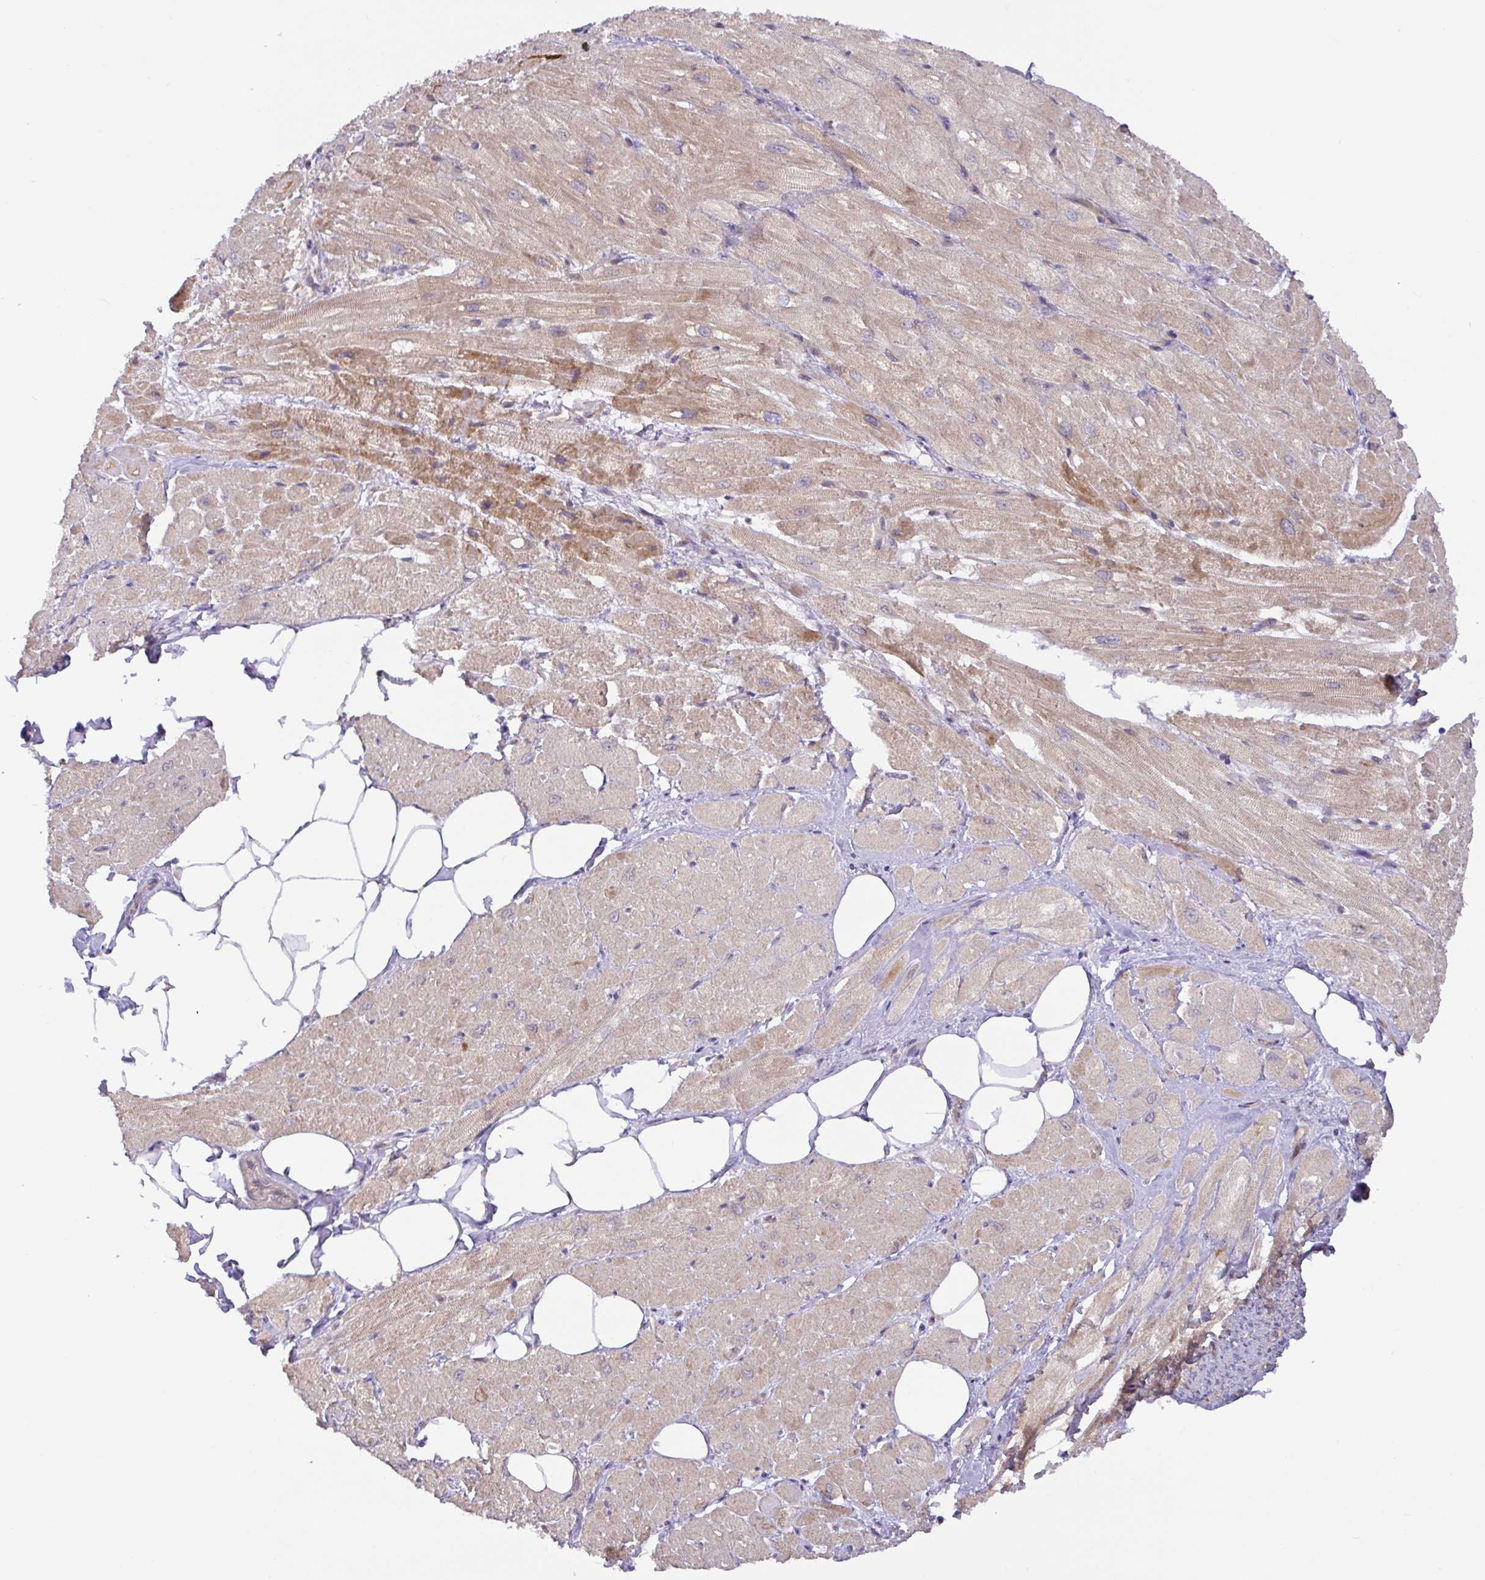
{"staining": {"intensity": "weak", "quantity": ">75%", "location": "cytoplasmic/membranous"}, "tissue": "heart muscle", "cell_type": "Cardiomyocytes", "image_type": "normal", "snomed": [{"axis": "morphology", "description": "Normal tissue, NOS"}, {"axis": "topography", "description": "Heart"}], "caption": "Heart muscle stained with a protein marker shows weak staining in cardiomyocytes.", "gene": "DLEU7", "patient": {"sex": "male", "age": 62}}